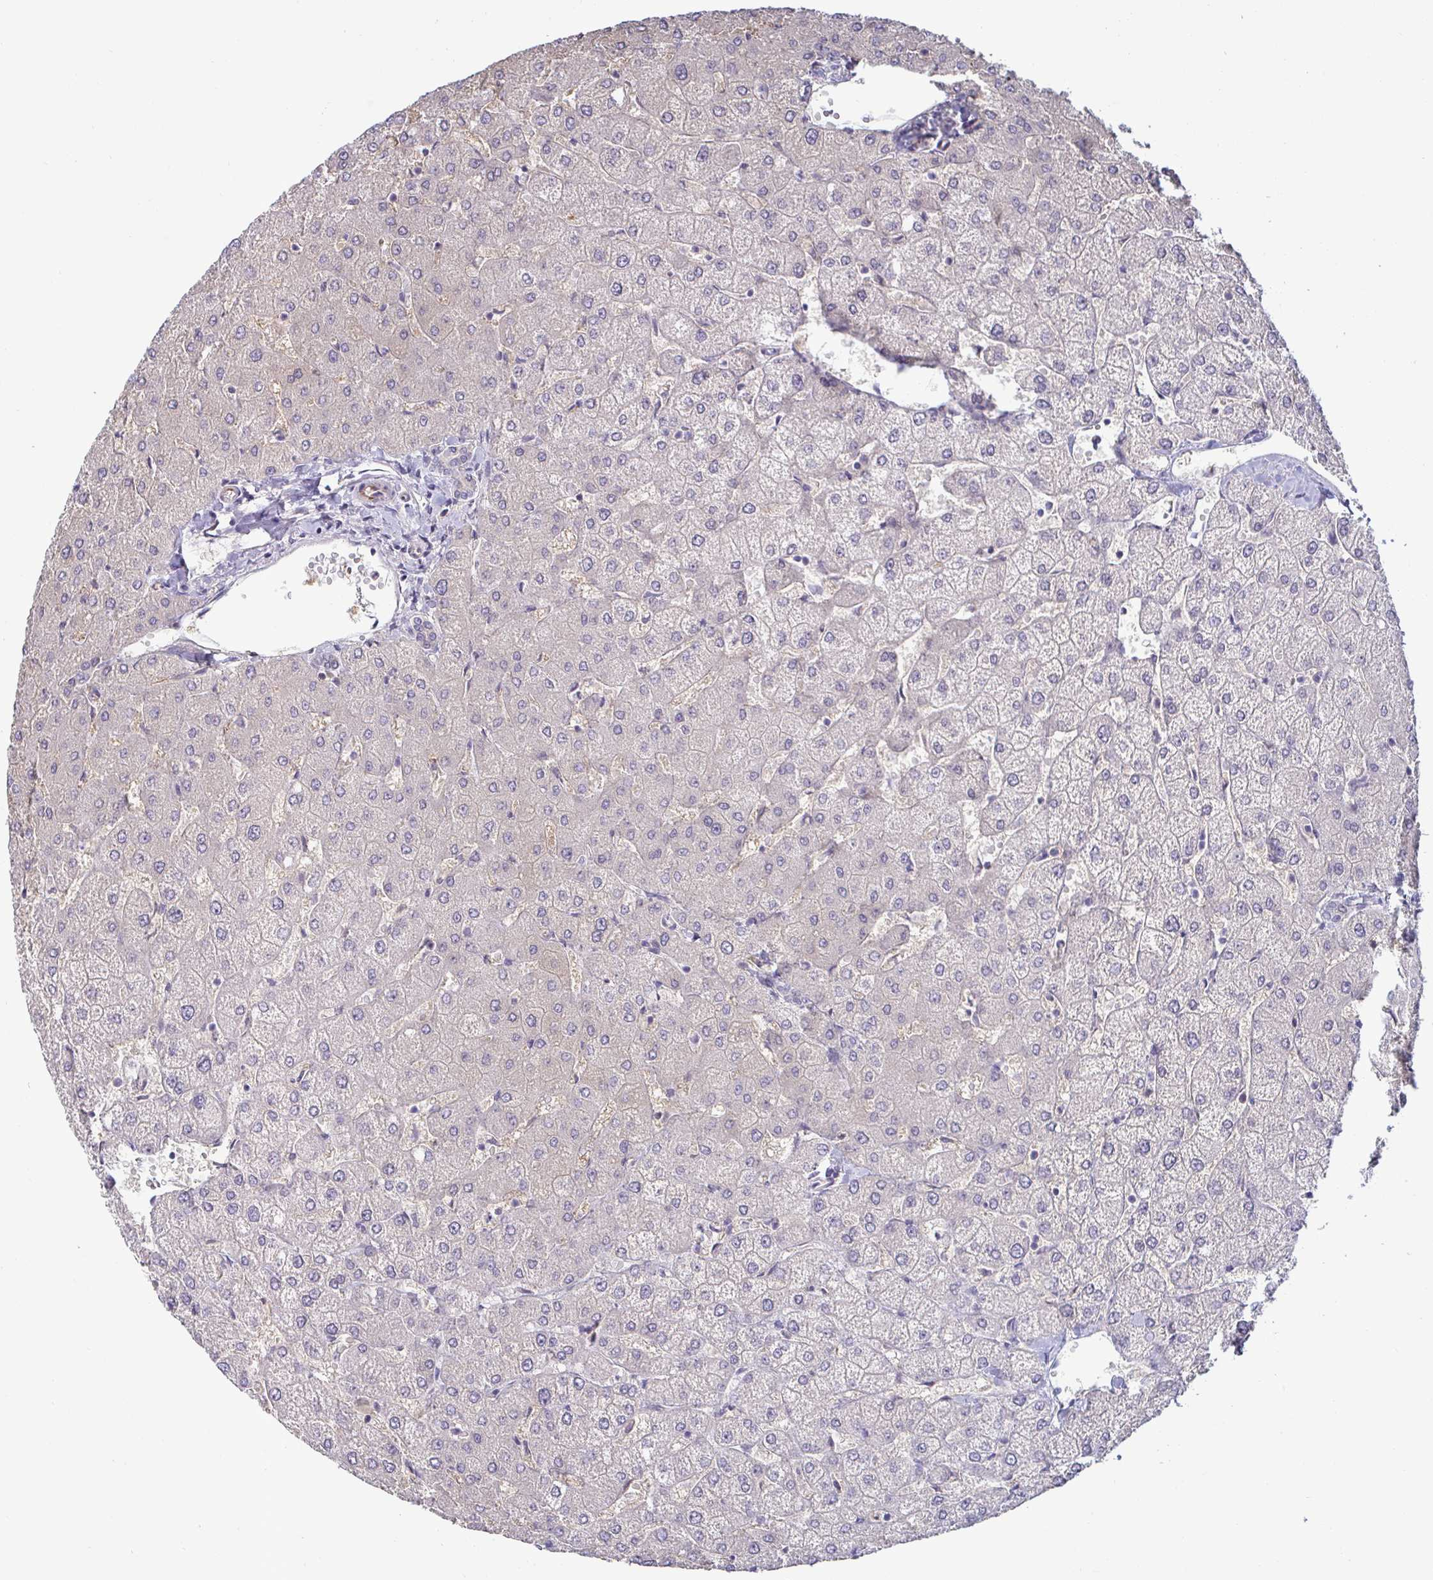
{"staining": {"intensity": "negative", "quantity": "none", "location": "none"}, "tissue": "liver", "cell_type": "Cholangiocytes", "image_type": "normal", "snomed": [{"axis": "morphology", "description": "Normal tissue, NOS"}, {"axis": "topography", "description": "Liver"}], "caption": "Immunohistochemistry image of unremarkable human liver stained for a protein (brown), which displays no expression in cholangiocytes. The staining is performed using DAB (3,3'-diaminobenzidine) brown chromogen with nuclei counter-stained in using hematoxylin.", "gene": "GSTM1", "patient": {"sex": "female", "age": 54}}